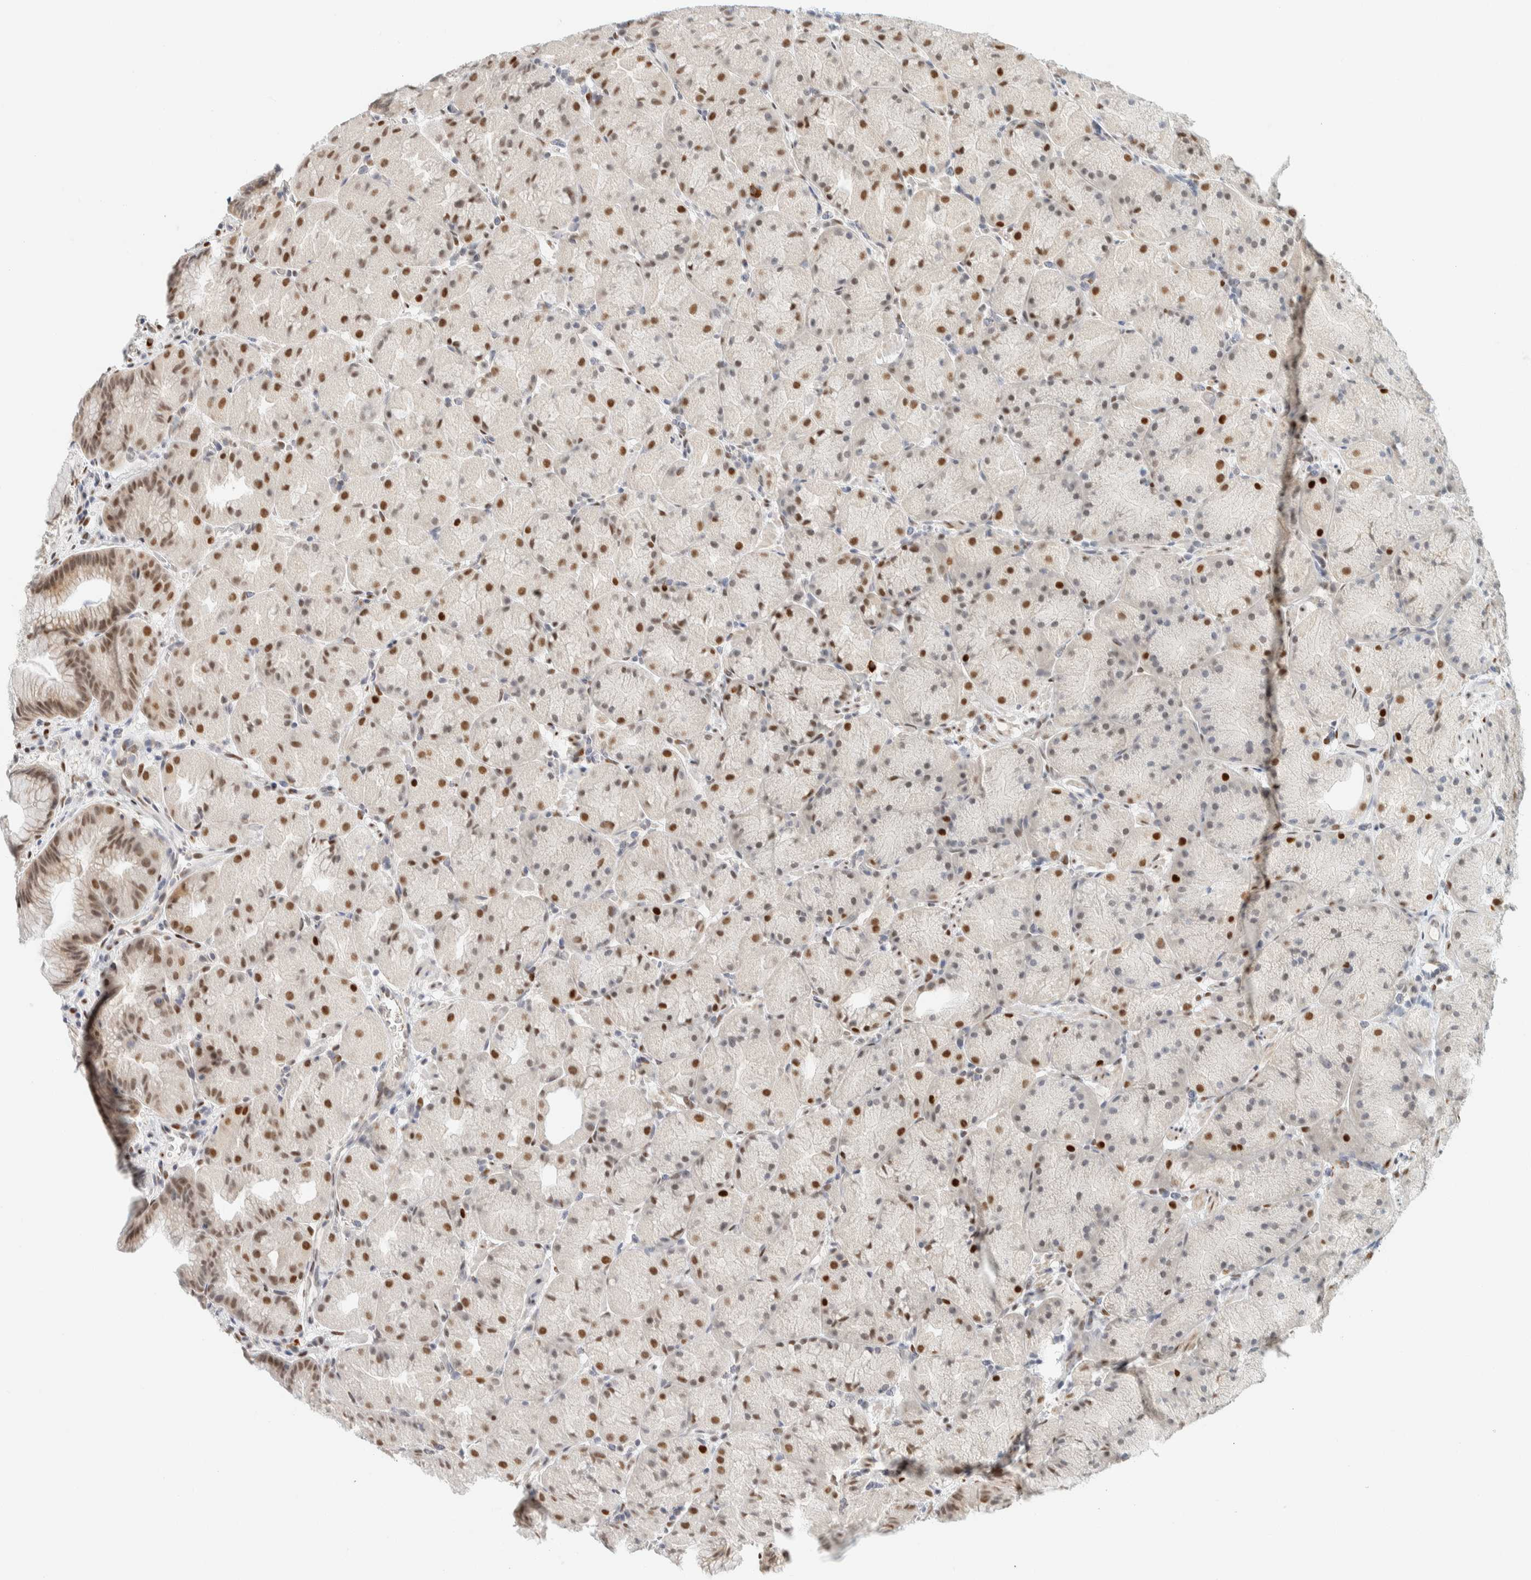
{"staining": {"intensity": "strong", "quantity": "25%-75%", "location": "cytoplasmic/membranous,nuclear"}, "tissue": "stomach", "cell_type": "Glandular cells", "image_type": "normal", "snomed": [{"axis": "morphology", "description": "Normal tissue, NOS"}, {"axis": "topography", "description": "Stomach, upper"}, {"axis": "topography", "description": "Stomach"}], "caption": "Glandular cells exhibit strong cytoplasmic/membranous,nuclear expression in about 25%-75% of cells in benign stomach. Immunohistochemistry (ihc) stains the protein of interest in brown and the nuclei are stained blue.", "gene": "ZNF683", "patient": {"sex": "male", "age": 48}}